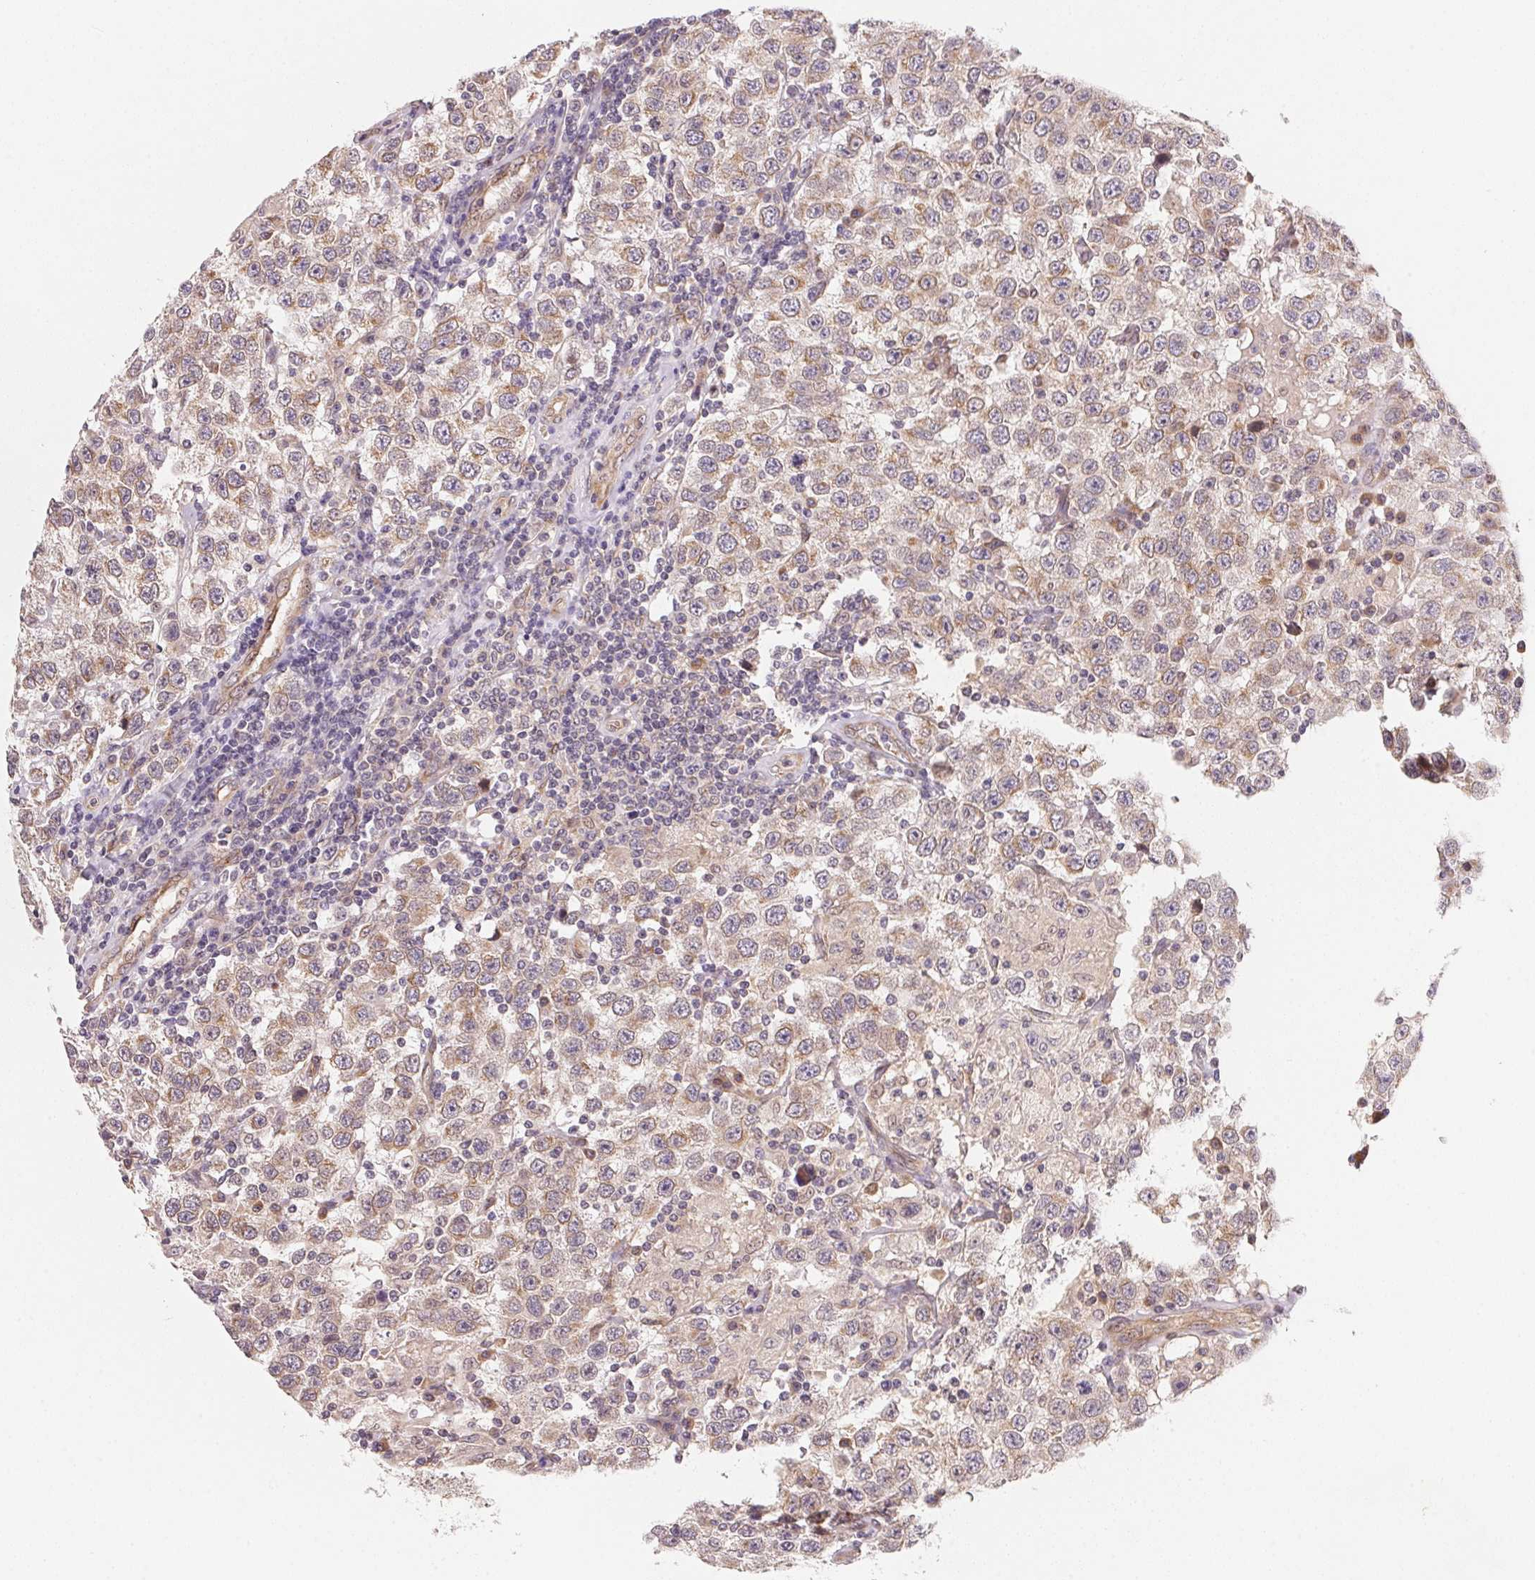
{"staining": {"intensity": "weak", "quantity": ">75%", "location": "cytoplasmic/membranous"}, "tissue": "testis cancer", "cell_type": "Tumor cells", "image_type": "cancer", "snomed": [{"axis": "morphology", "description": "Seminoma, NOS"}, {"axis": "topography", "description": "Testis"}], "caption": "High-power microscopy captured an immunohistochemistry image of testis cancer, revealing weak cytoplasmic/membranous positivity in approximately >75% of tumor cells.", "gene": "EI24", "patient": {"sex": "male", "age": 41}}